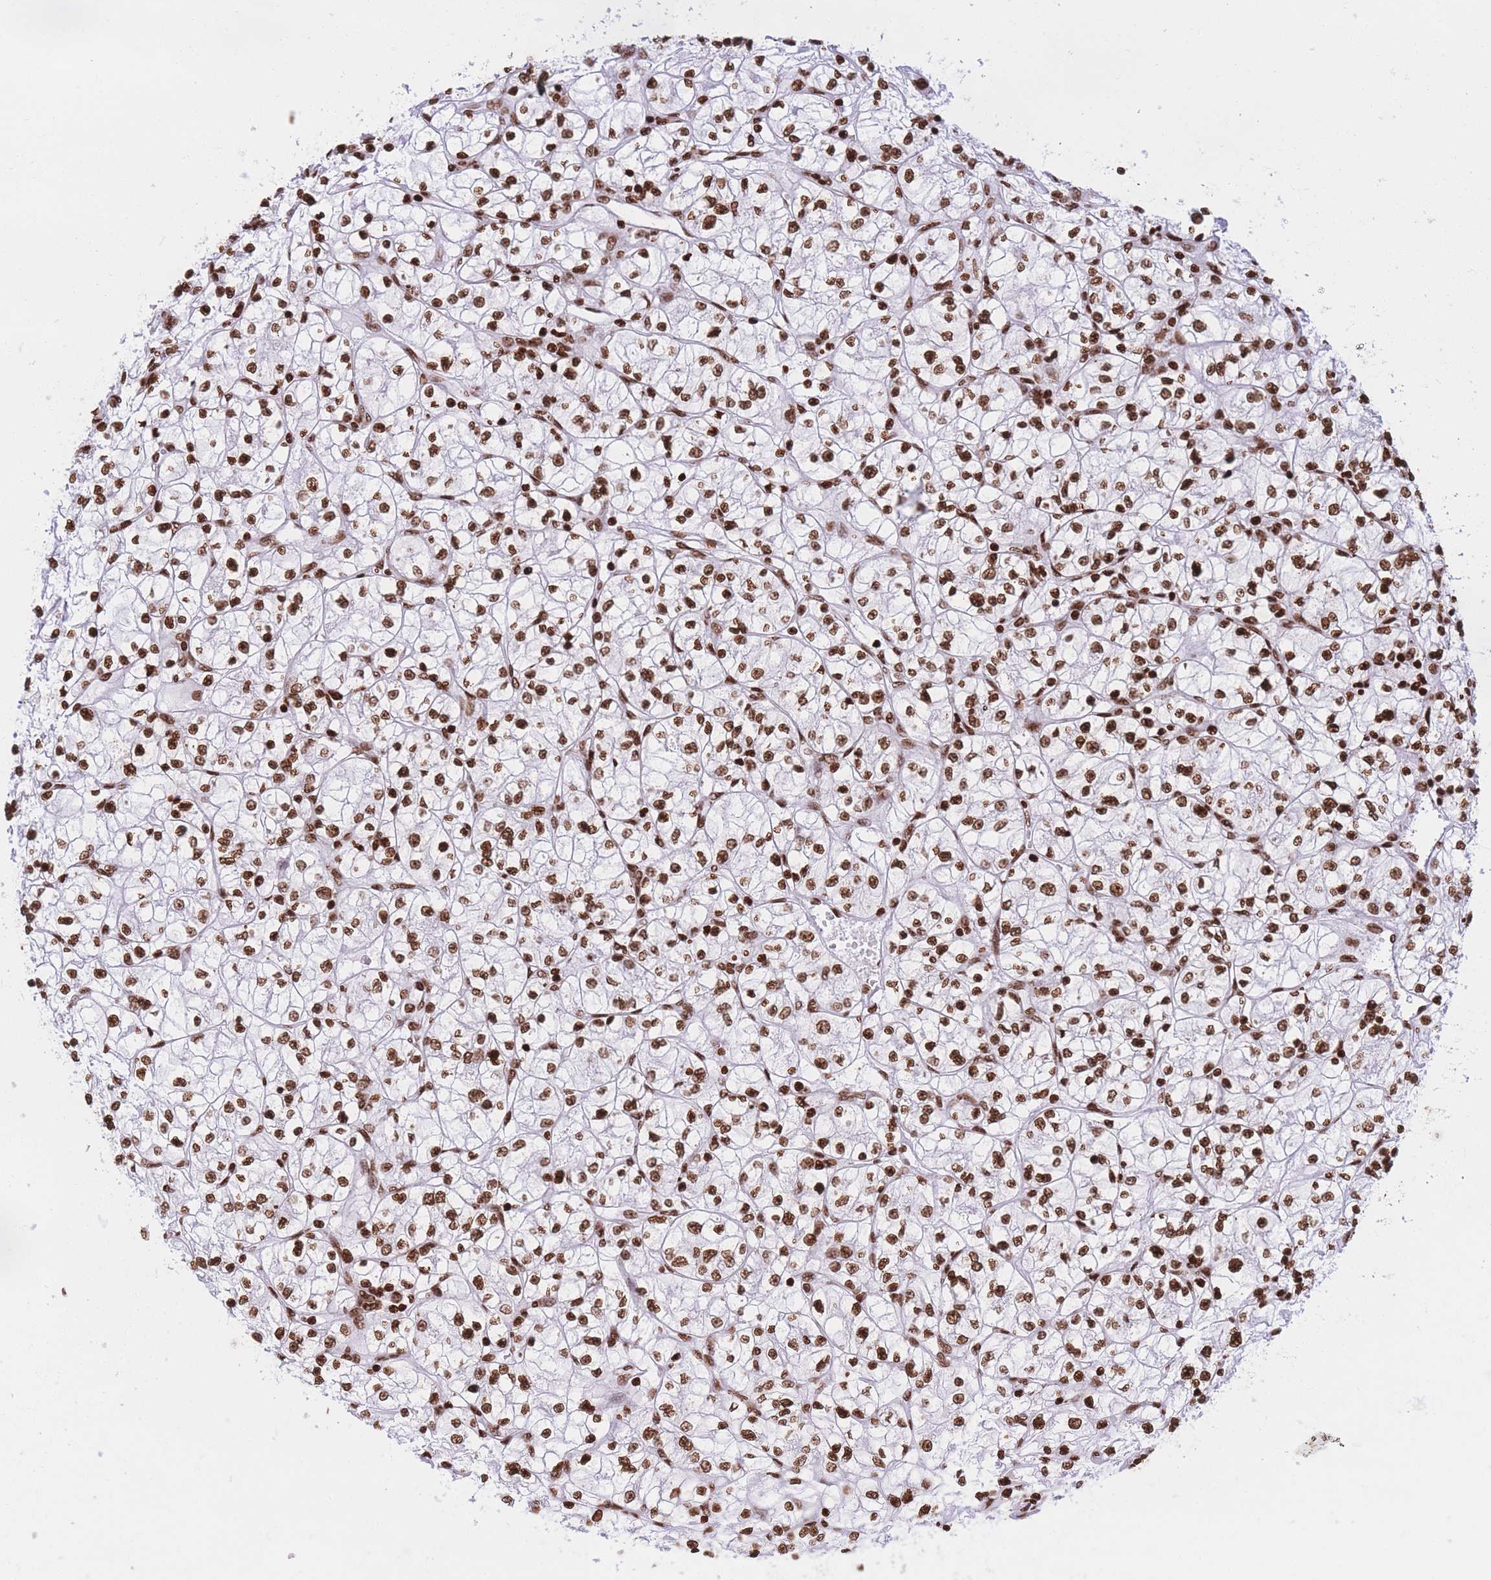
{"staining": {"intensity": "strong", "quantity": ">75%", "location": "nuclear"}, "tissue": "renal cancer", "cell_type": "Tumor cells", "image_type": "cancer", "snomed": [{"axis": "morphology", "description": "Adenocarcinoma, NOS"}, {"axis": "topography", "description": "Kidney"}], "caption": "Tumor cells demonstrate high levels of strong nuclear expression in approximately >75% of cells in adenocarcinoma (renal).", "gene": "H2BC11", "patient": {"sex": "female", "age": 64}}